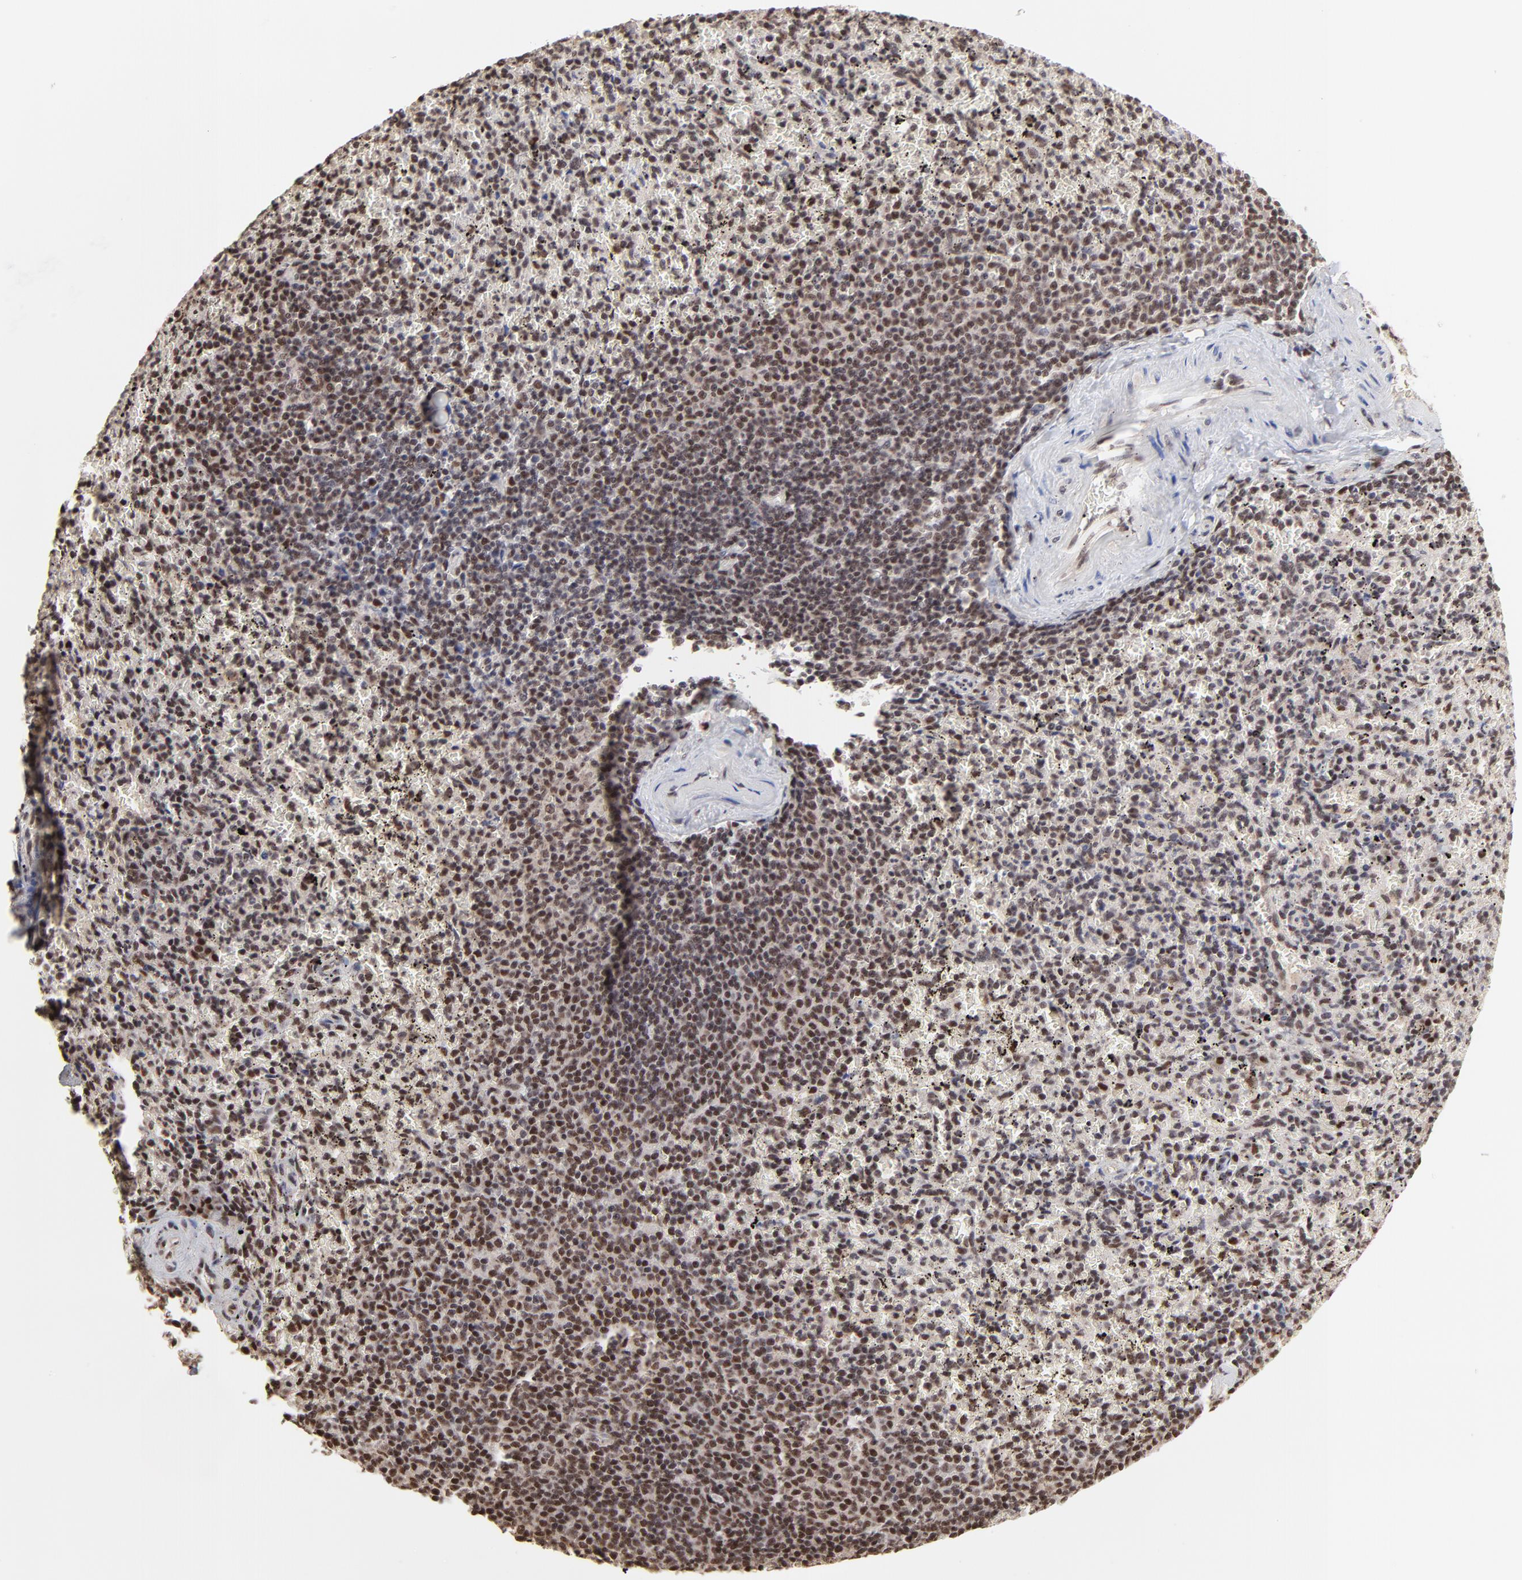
{"staining": {"intensity": "weak", "quantity": "25%-75%", "location": "nuclear"}, "tissue": "spleen", "cell_type": "Cells in red pulp", "image_type": "normal", "snomed": [{"axis": "morphology", "description": "Normal tissue, NOS"}, {"axis": "topography", "description": "Spleen"}], "caption": "The immunohistochemical stain highlights weak nuclear expression in cells in red pulp of benign spleen.", "gene": "DSN1", "patient": {"sex": "female", "age": 43}}